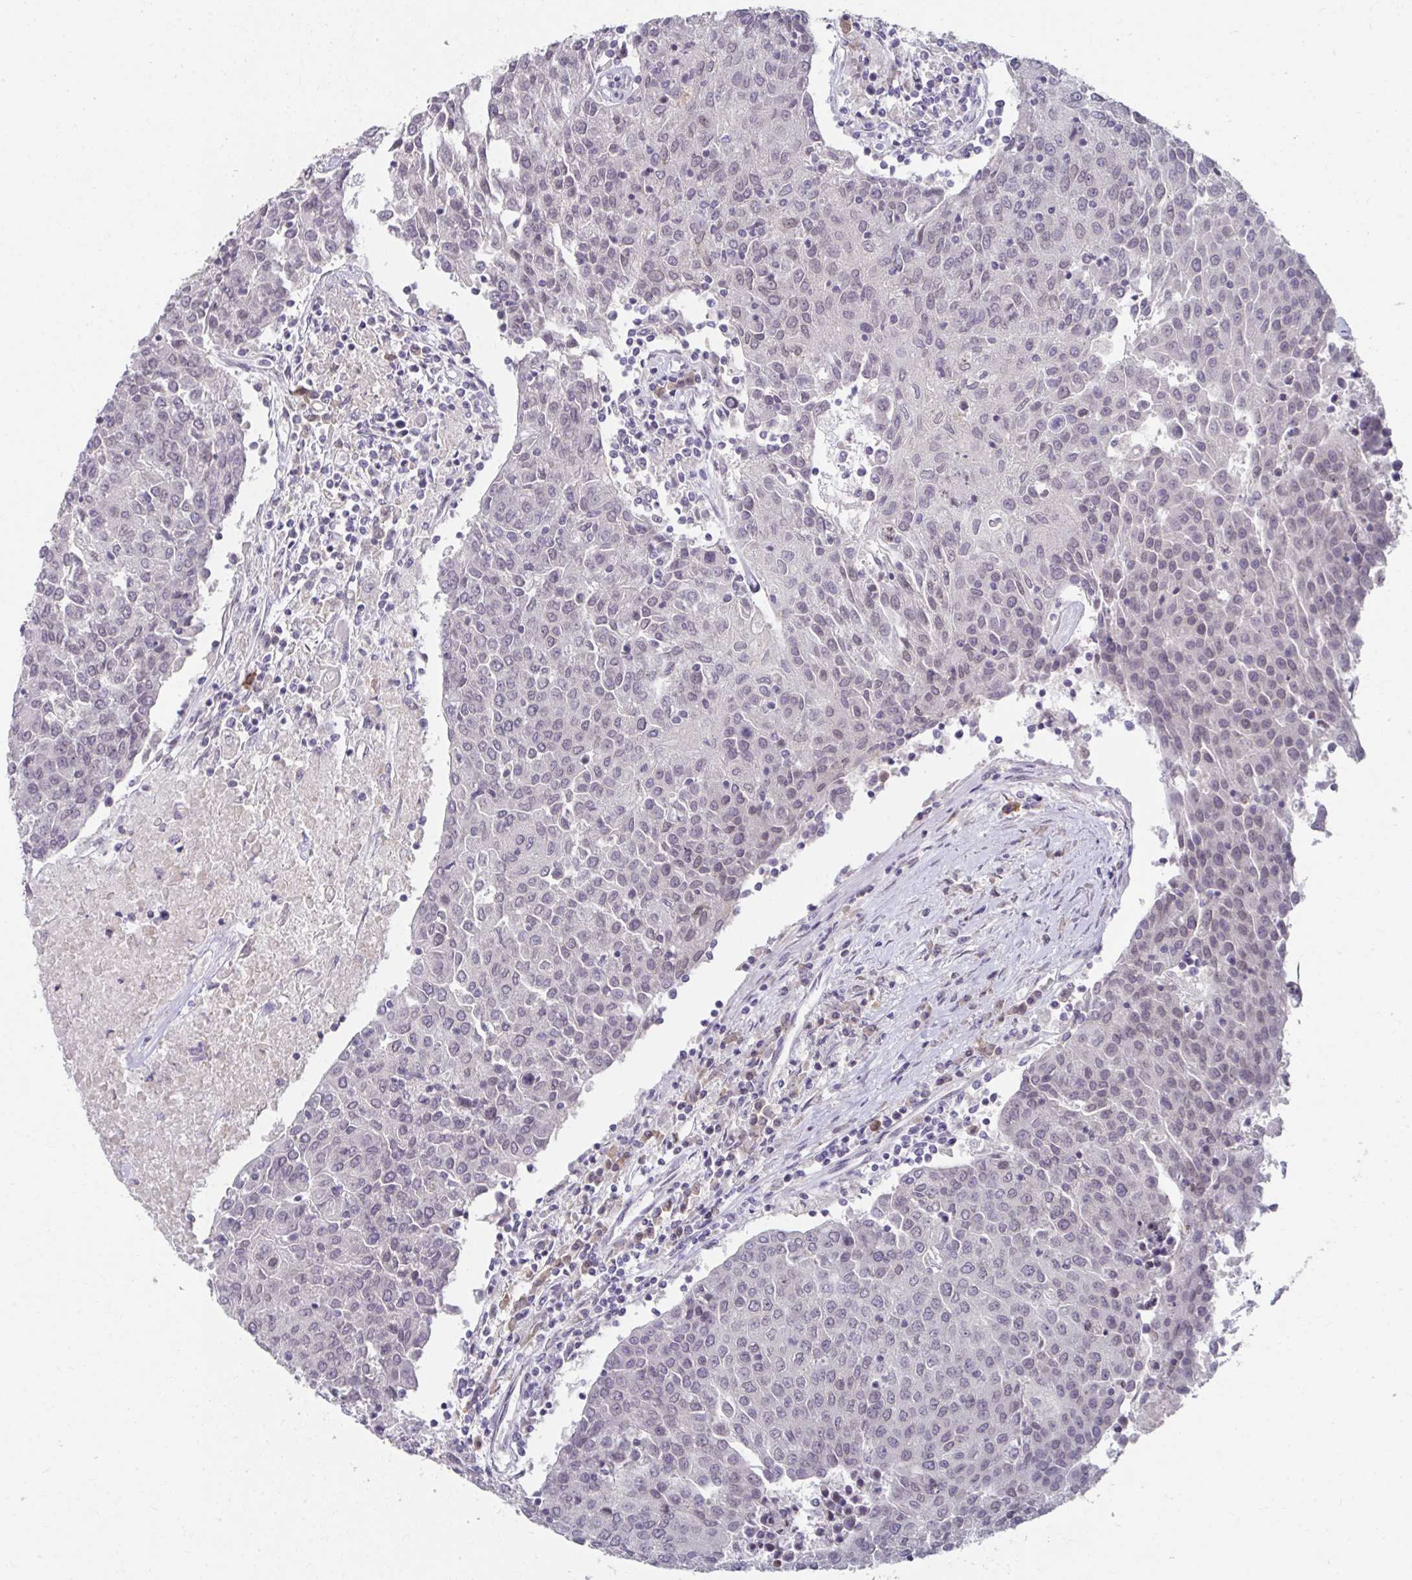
{"staining": {"intensity": "negative", "quantity": "none", "location": "none"}, "tissue": "urothelial cancer", "cell_type": "Tumor cells", "image_type": "cancer", "snomed": [{"axis": "morphology", "description": "Urothelial carcinoma, High grade"}, {"axis": "topography", "description": "Urinary bladder"}], "caption": "An image of human urothelial carcinoma (high-grade) is negative for staining in tumor cells.", "gene": "NUP133", "patient": {"sex": "female", "age": 85}}